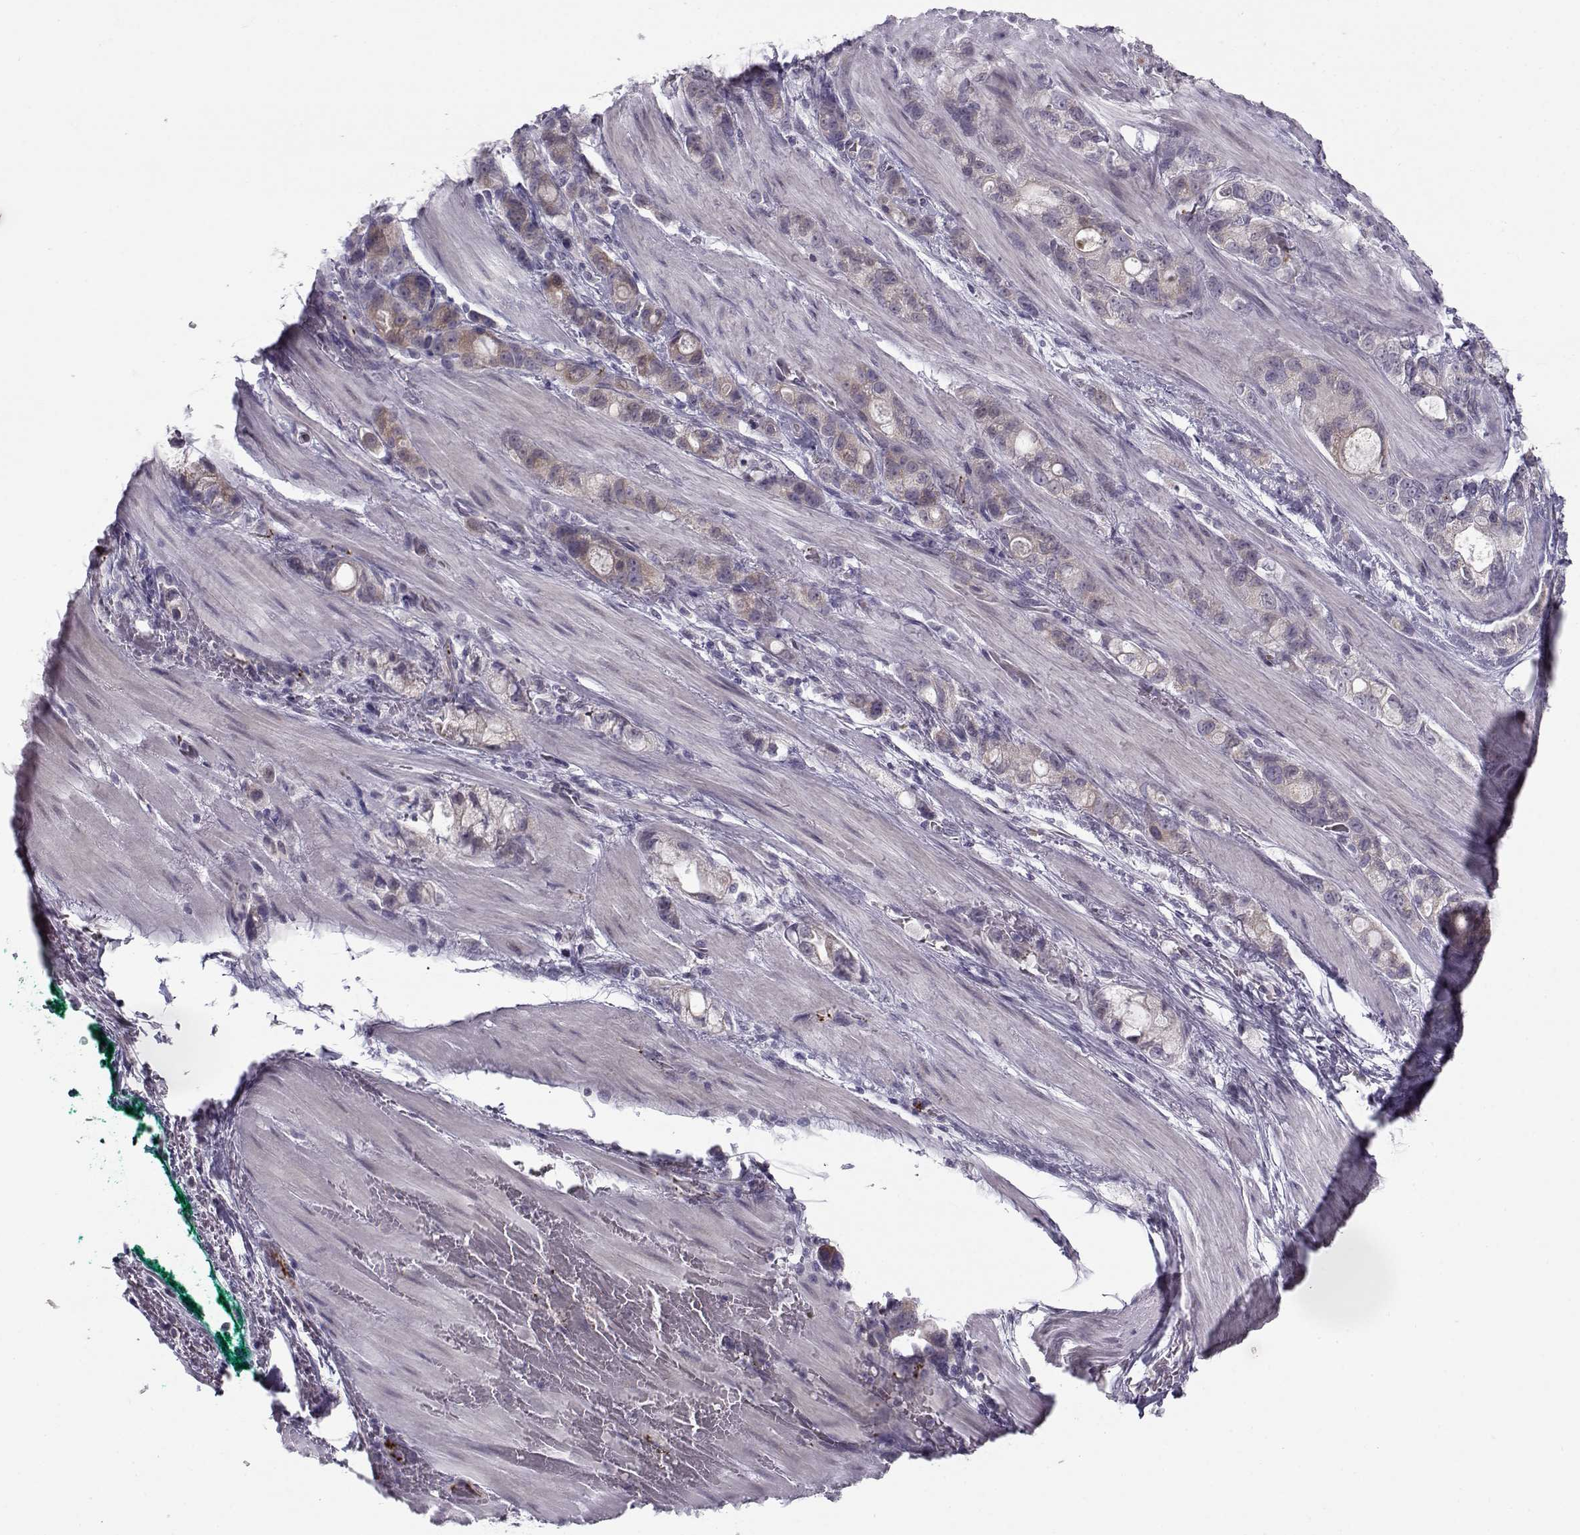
{"staining": {"intensity": "negative", "quantity": "none", "location": "none"}, "tissue": "stomach cancer", "cell_type": "Tumor cells", "image_type": "cancer", "snomed": [{"axis": "morphology", "description": "Adenocarcinoma, NOS"}, {"axis": "topography", "description": "Stomach"}], "caption": "Photomicrograph shows no protein staining in tumor cells of stomach cancer (adenocarcinoma) tissue.", "gene": "KLF17", "patient": {"sex": "male", "age": 63}}